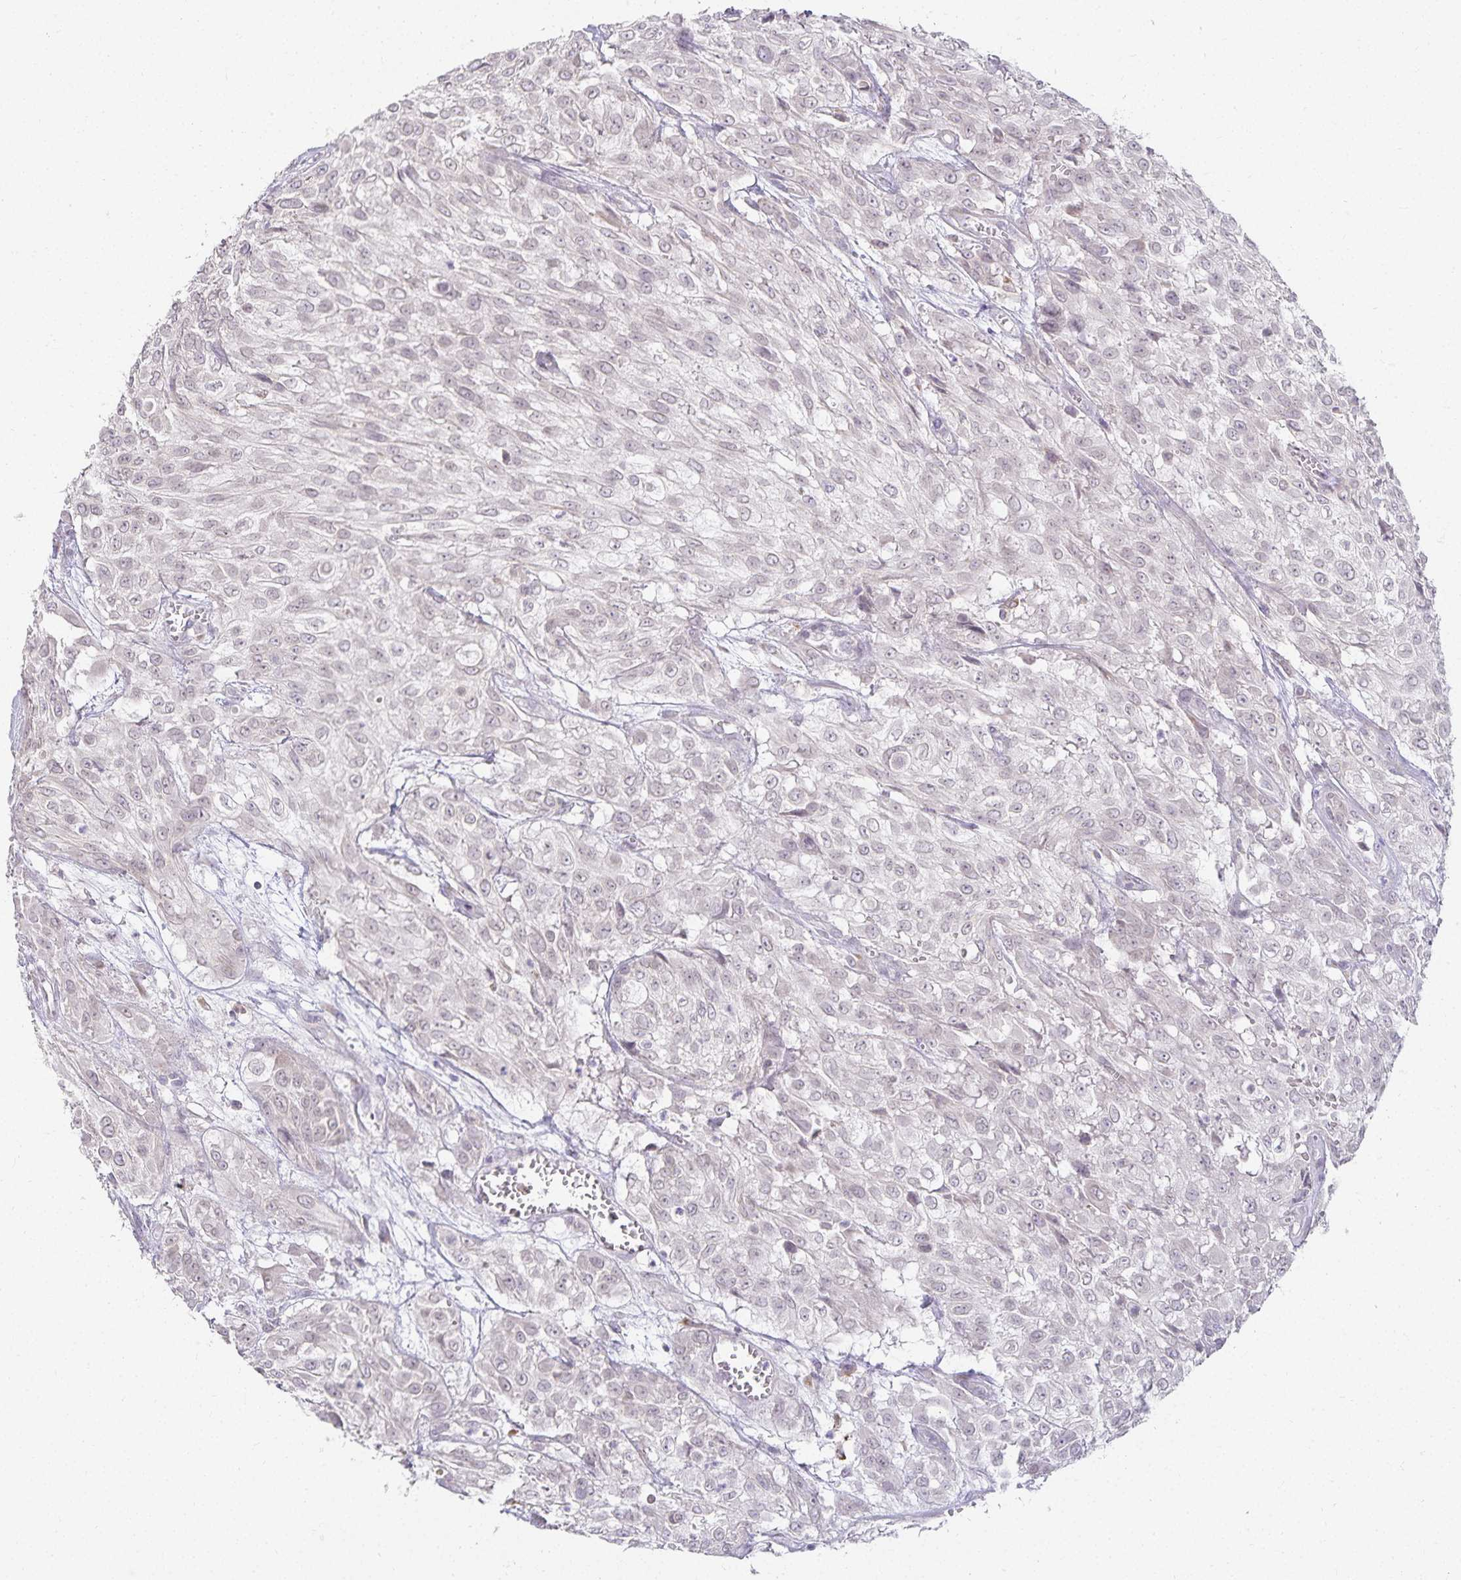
{"staining": {"intensity": "negative", "quantity": "none", "location": "none"}, "tissue": "urothelial cancer", "cell_type": "Tumor cells", "image_type": "cancer", "snomed": [{"axis": "morphology", "description": "Urothelial carcinoma, High grade"}, {"axis": "topography", "description": "Urinary bladder"}], "caption": "The immunohistochemistry photomicrograph has no significant expression in tumor cells of urothelial carcinoma (high-grade) tissue. (Immunohistochemistry (ihc), brightfield microscopy, high magnification).", "gene": "GP2", "patient": {"sex": "male", "age": 57}}